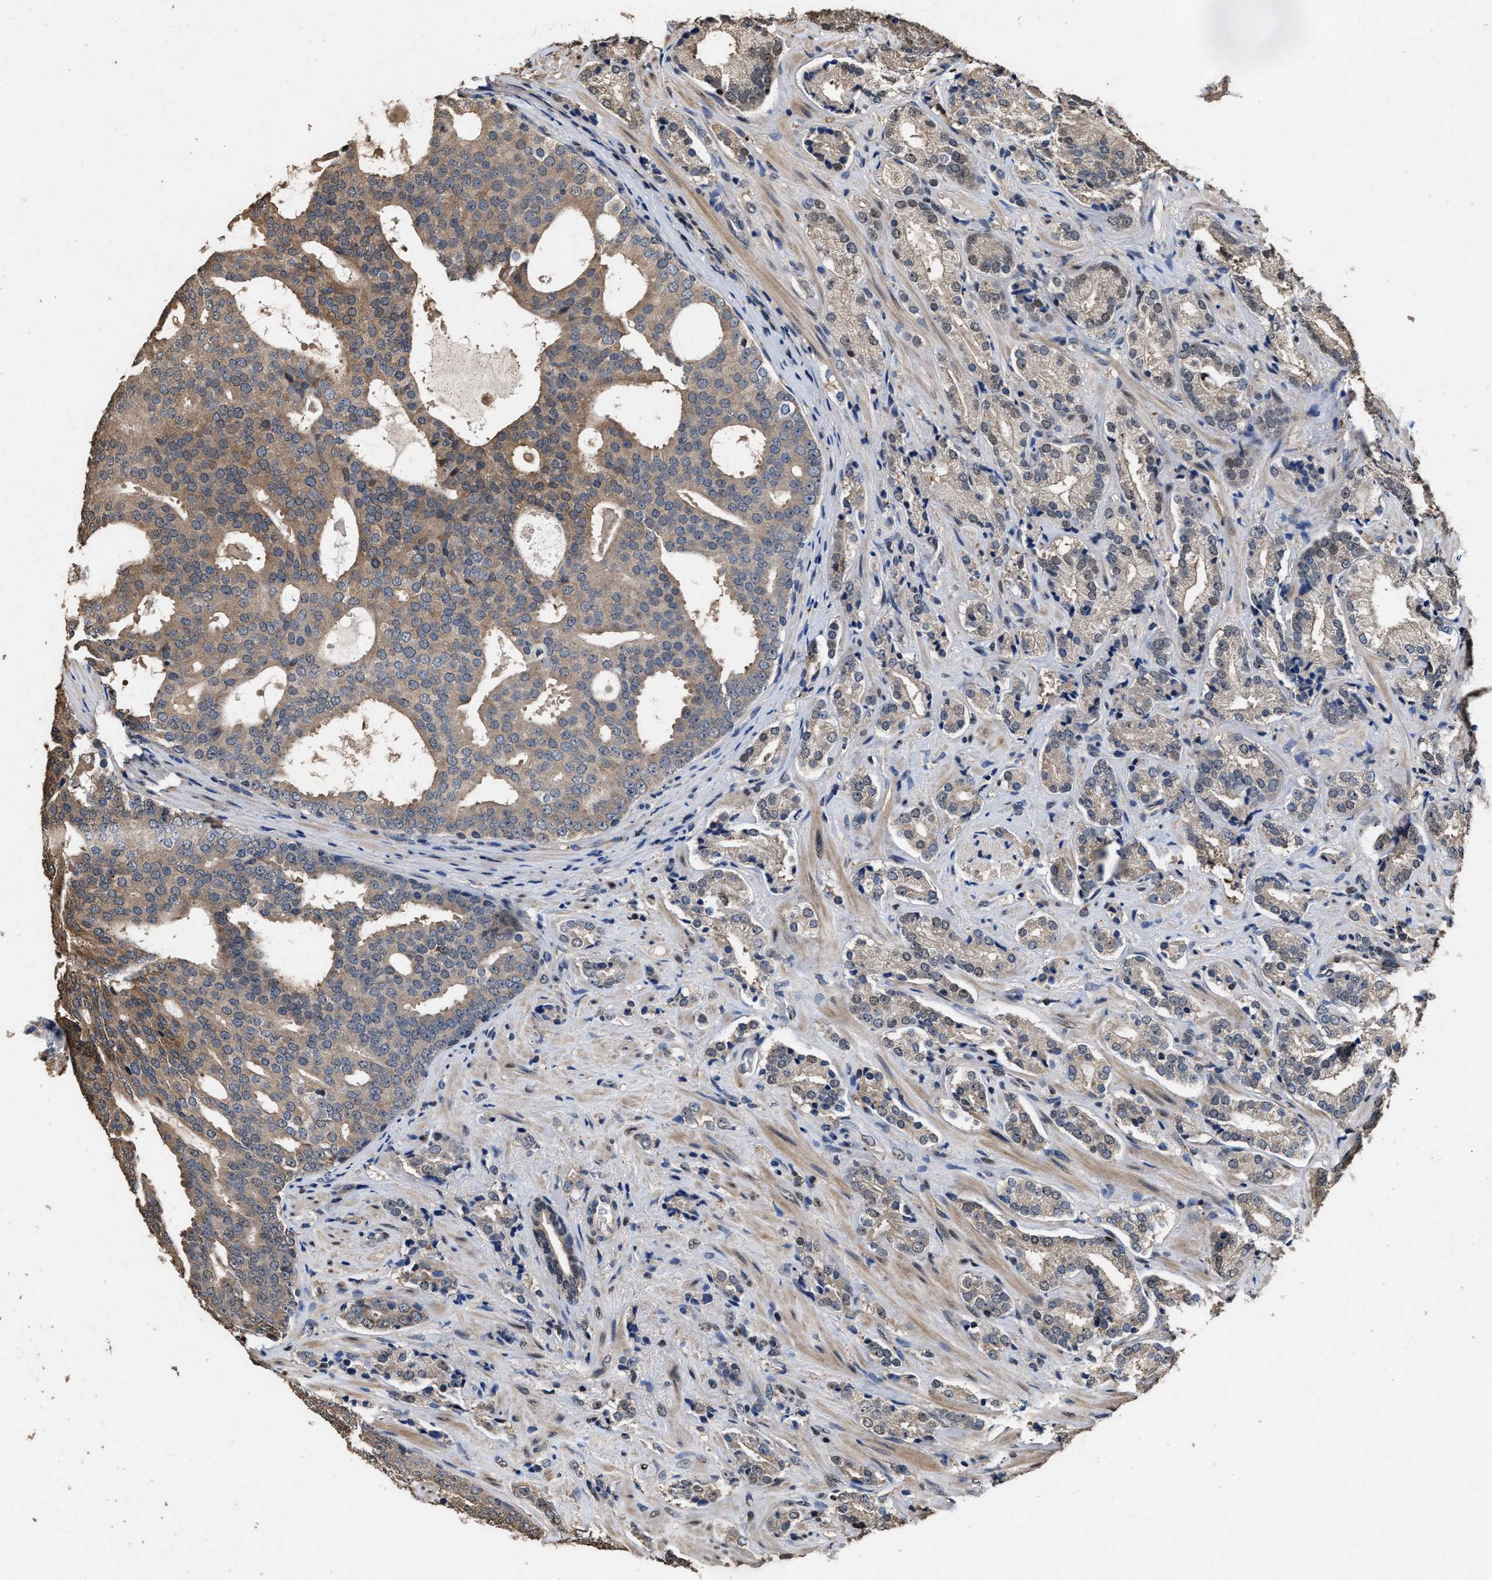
{"staining": {"intensity": "moderate", "quantity": "25%-75%", "location": "cytoplasmic/membranous"}, "tissue": "prostate cancer", "cell_type": "Tumor cells", "image_type": "cancer", "snomed": [{"axis": "morphology", "description": "Adenocarcinoma, High grade"}, {"axis": "topography", "description": "Prostate"}], "caption": "Prostate adenocarcinoma (high-grade) stained for a protein (brown) demonstrates moderate cytoplasmic/membranous positive staining in approximately 25%-75% of tumor cells.", "gene": "TPST2", "patient": {"sex": "male", "age": 71}}